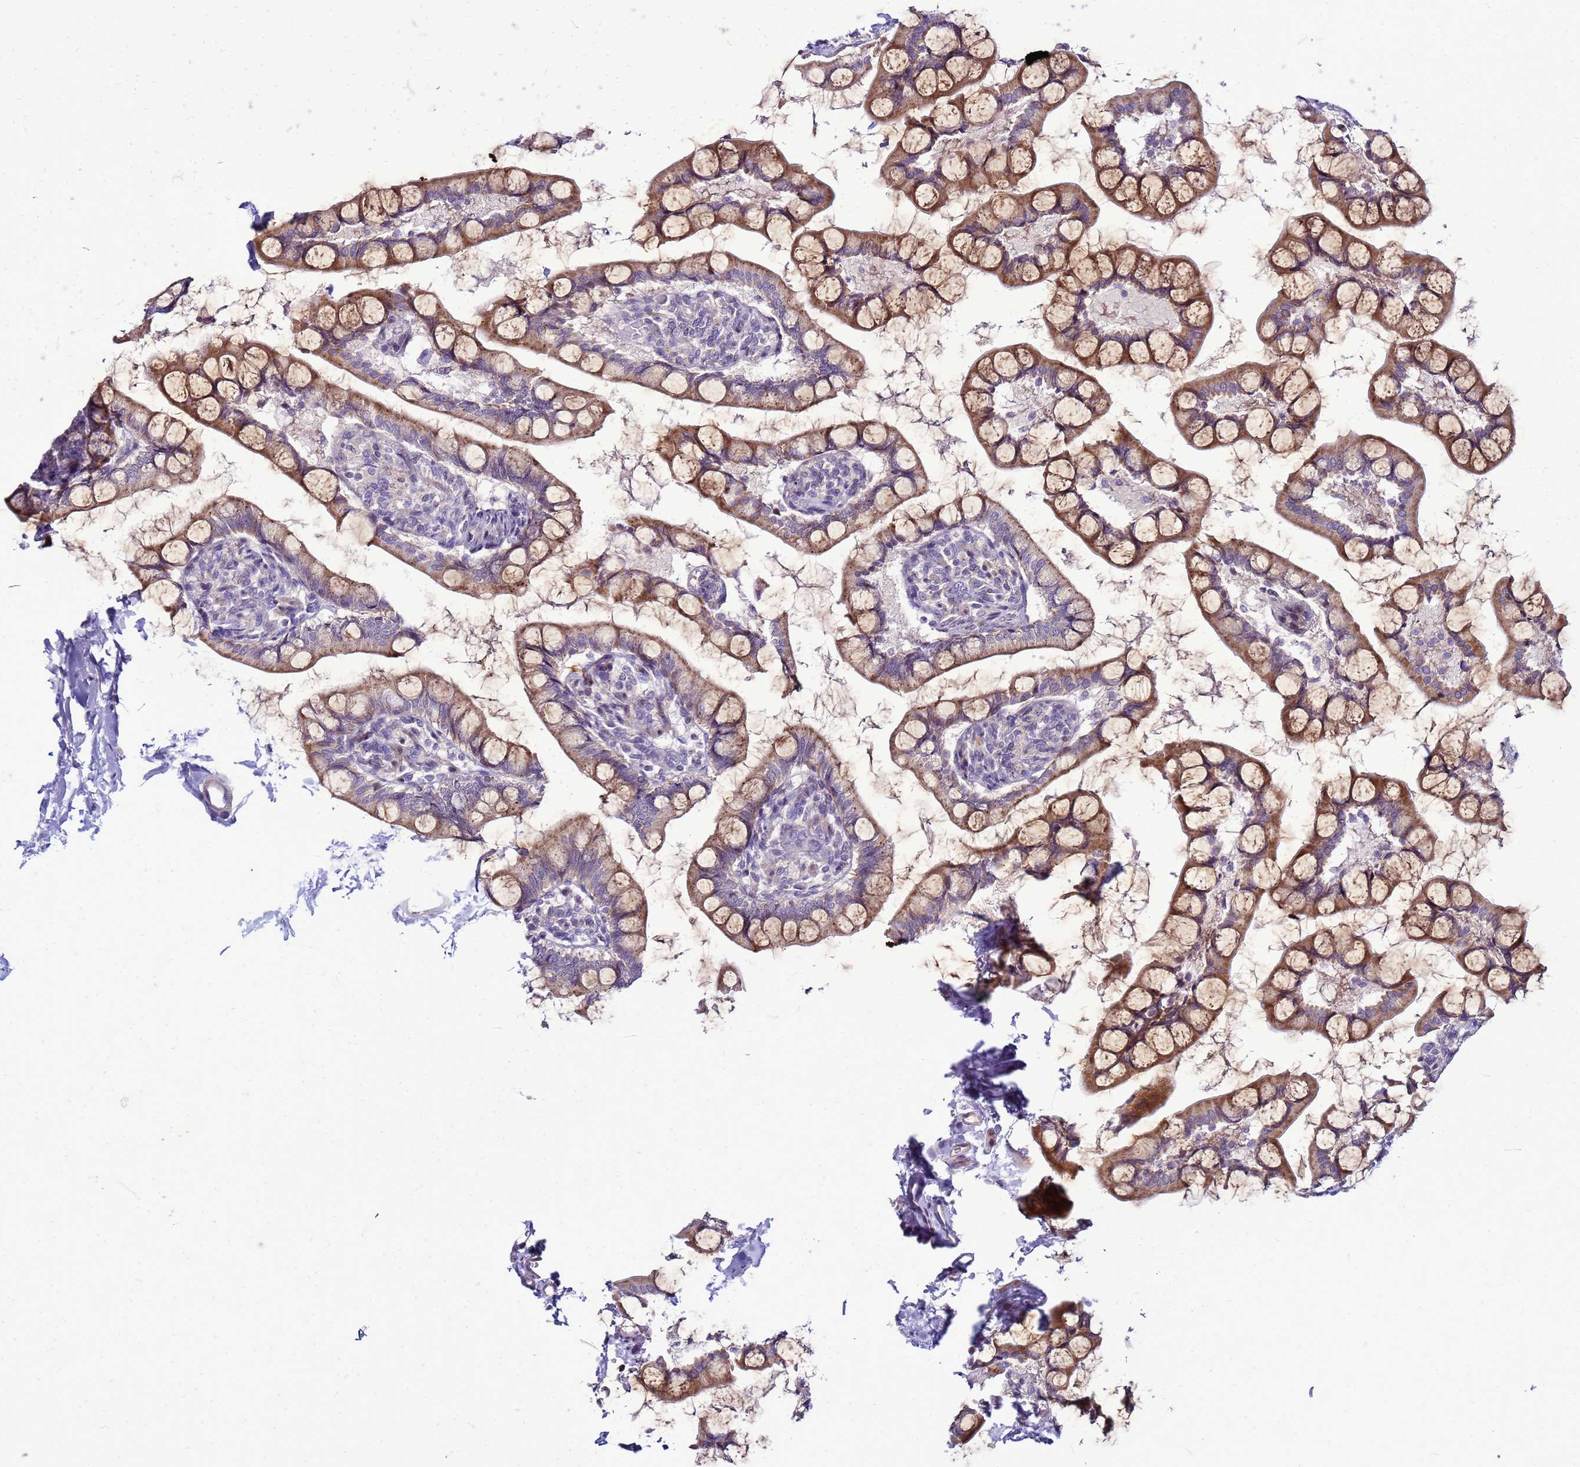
{"staining": {"intensity": "moderate", "quantity": ">75%", "location": "cytoplasmic/membranous,nuclear"}, "tissue": "small intestine", "cell_type": "Glandular cells", "image_type": "normal", "snomed": [{"axis": "morphology", "description": "Normal tissue, NOS"}, {"axis": "topography", "description": "Small intestine"}], "caption": "Protein positivity by immunohistochemistry (IHC) reveals moderate cytoplasmic/membranous,nuclear positivity in about >75% of glandular cells in normal small intestine. (Stains: DAB in brown, nuclei in blue, Microscopy: brightfield microscopy at high magnification).", "gene": "VPS4B", "patient": {"sex": "male", "age": 52}}